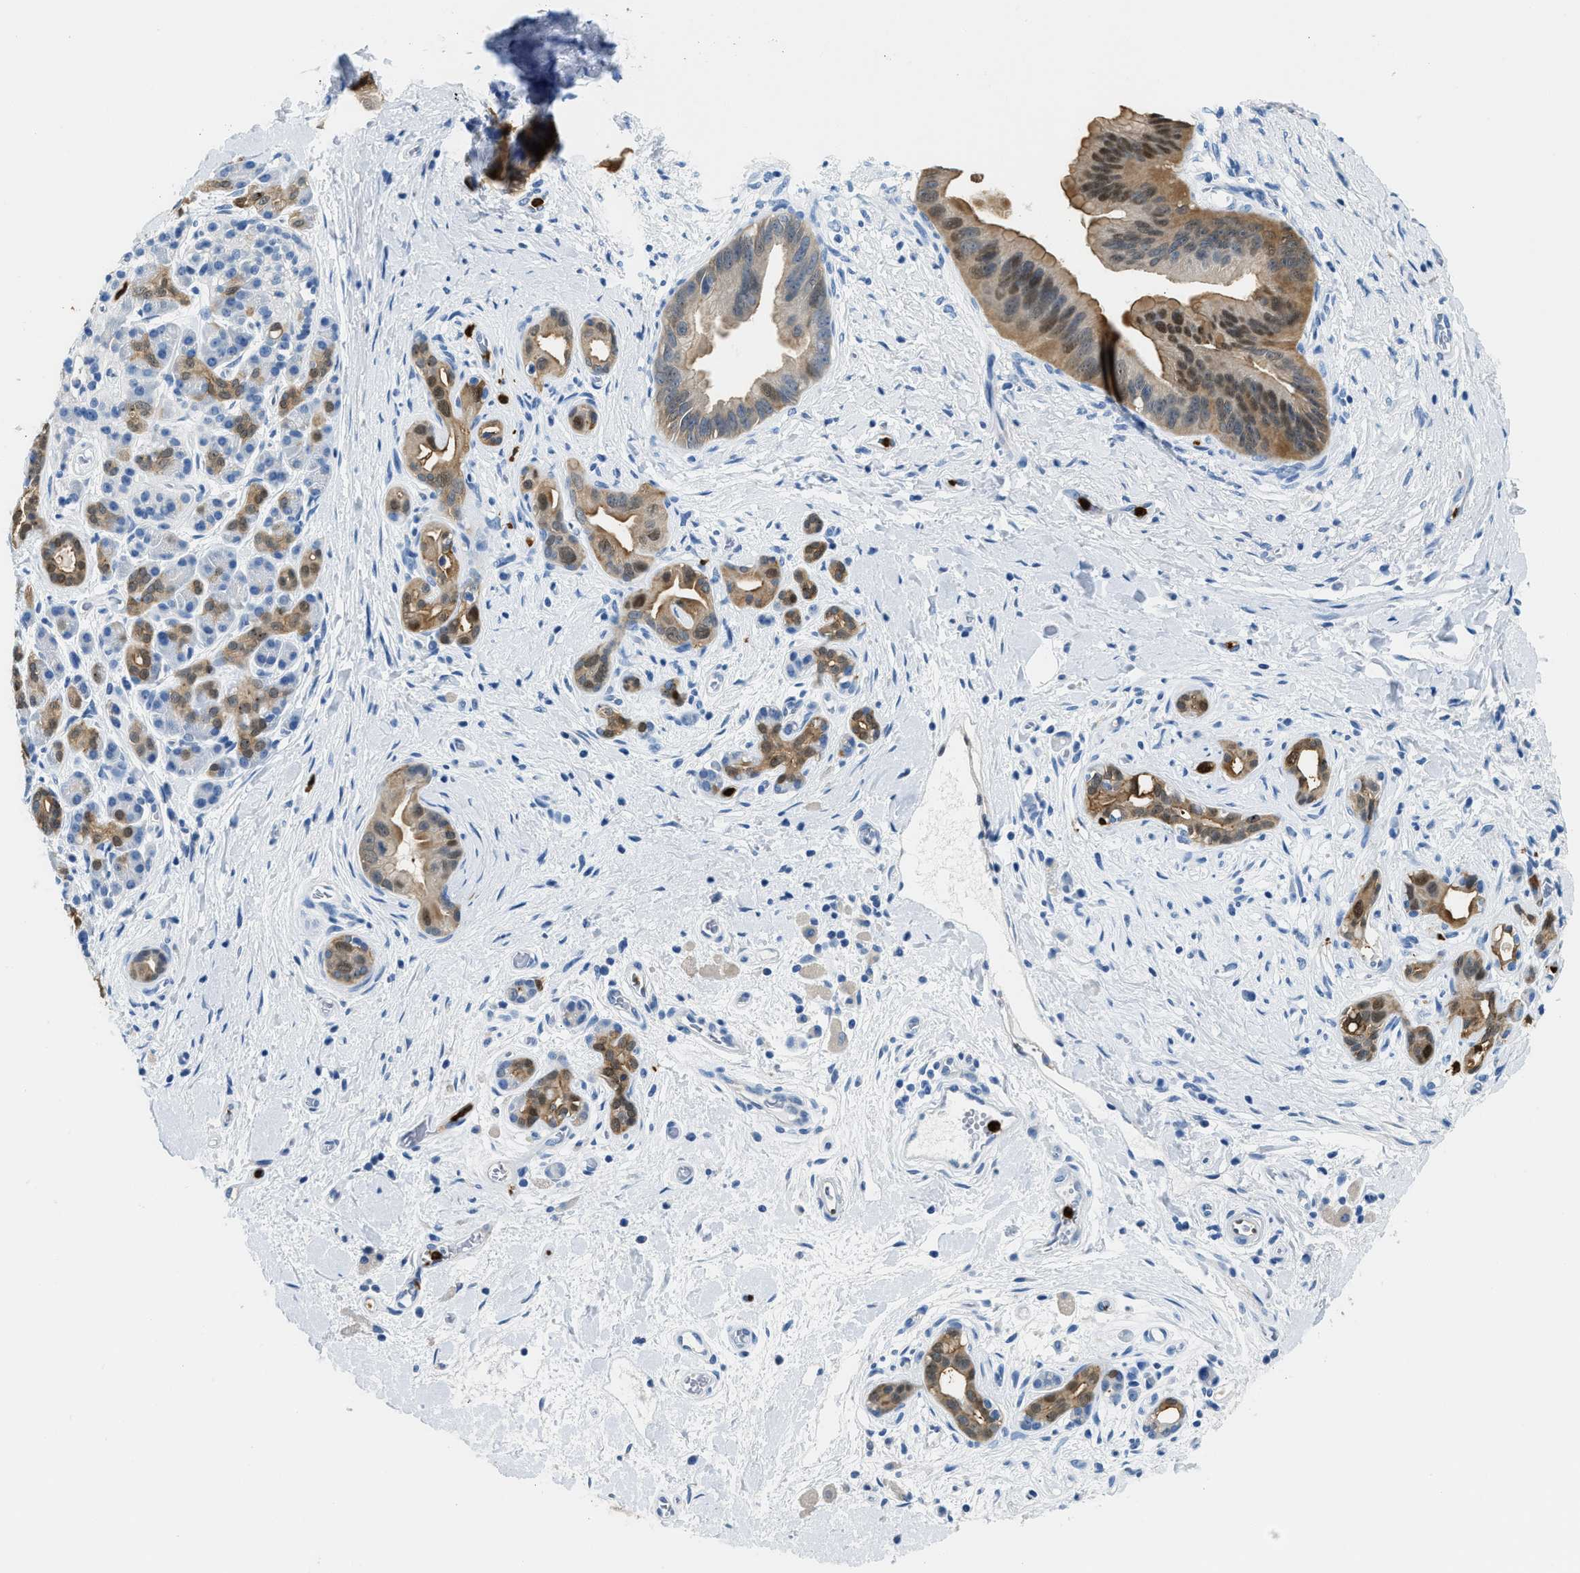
{"staining": {"intensity": "moderate", "quantity": ">75%", "location": "cytoplasmic/membranous,nuclear"}, "tissue": "pancreatic cancer", "cell_type": "Tumor cells", "image_type": "cancer", "snomed": [{"axis": "morphology", "description": "Adenocarcinoma, NOS"}, {"axis": "topography", "description": "Pancreas"}], "caption": "Protein expression by IHC demonstrates moderate cytoplasmic/membranous and nuclear positivity in approximately >75% of tumor cells in pancreatic cancer. The protein of interest is stained brown, and the nuclei are stained in blue (DAB (3,3'-diaminobenzidine) IHC with brightfield microscopy, high magnification).", "gene": "ANXA3", "patient": {"sex": "male", "age": 55}}